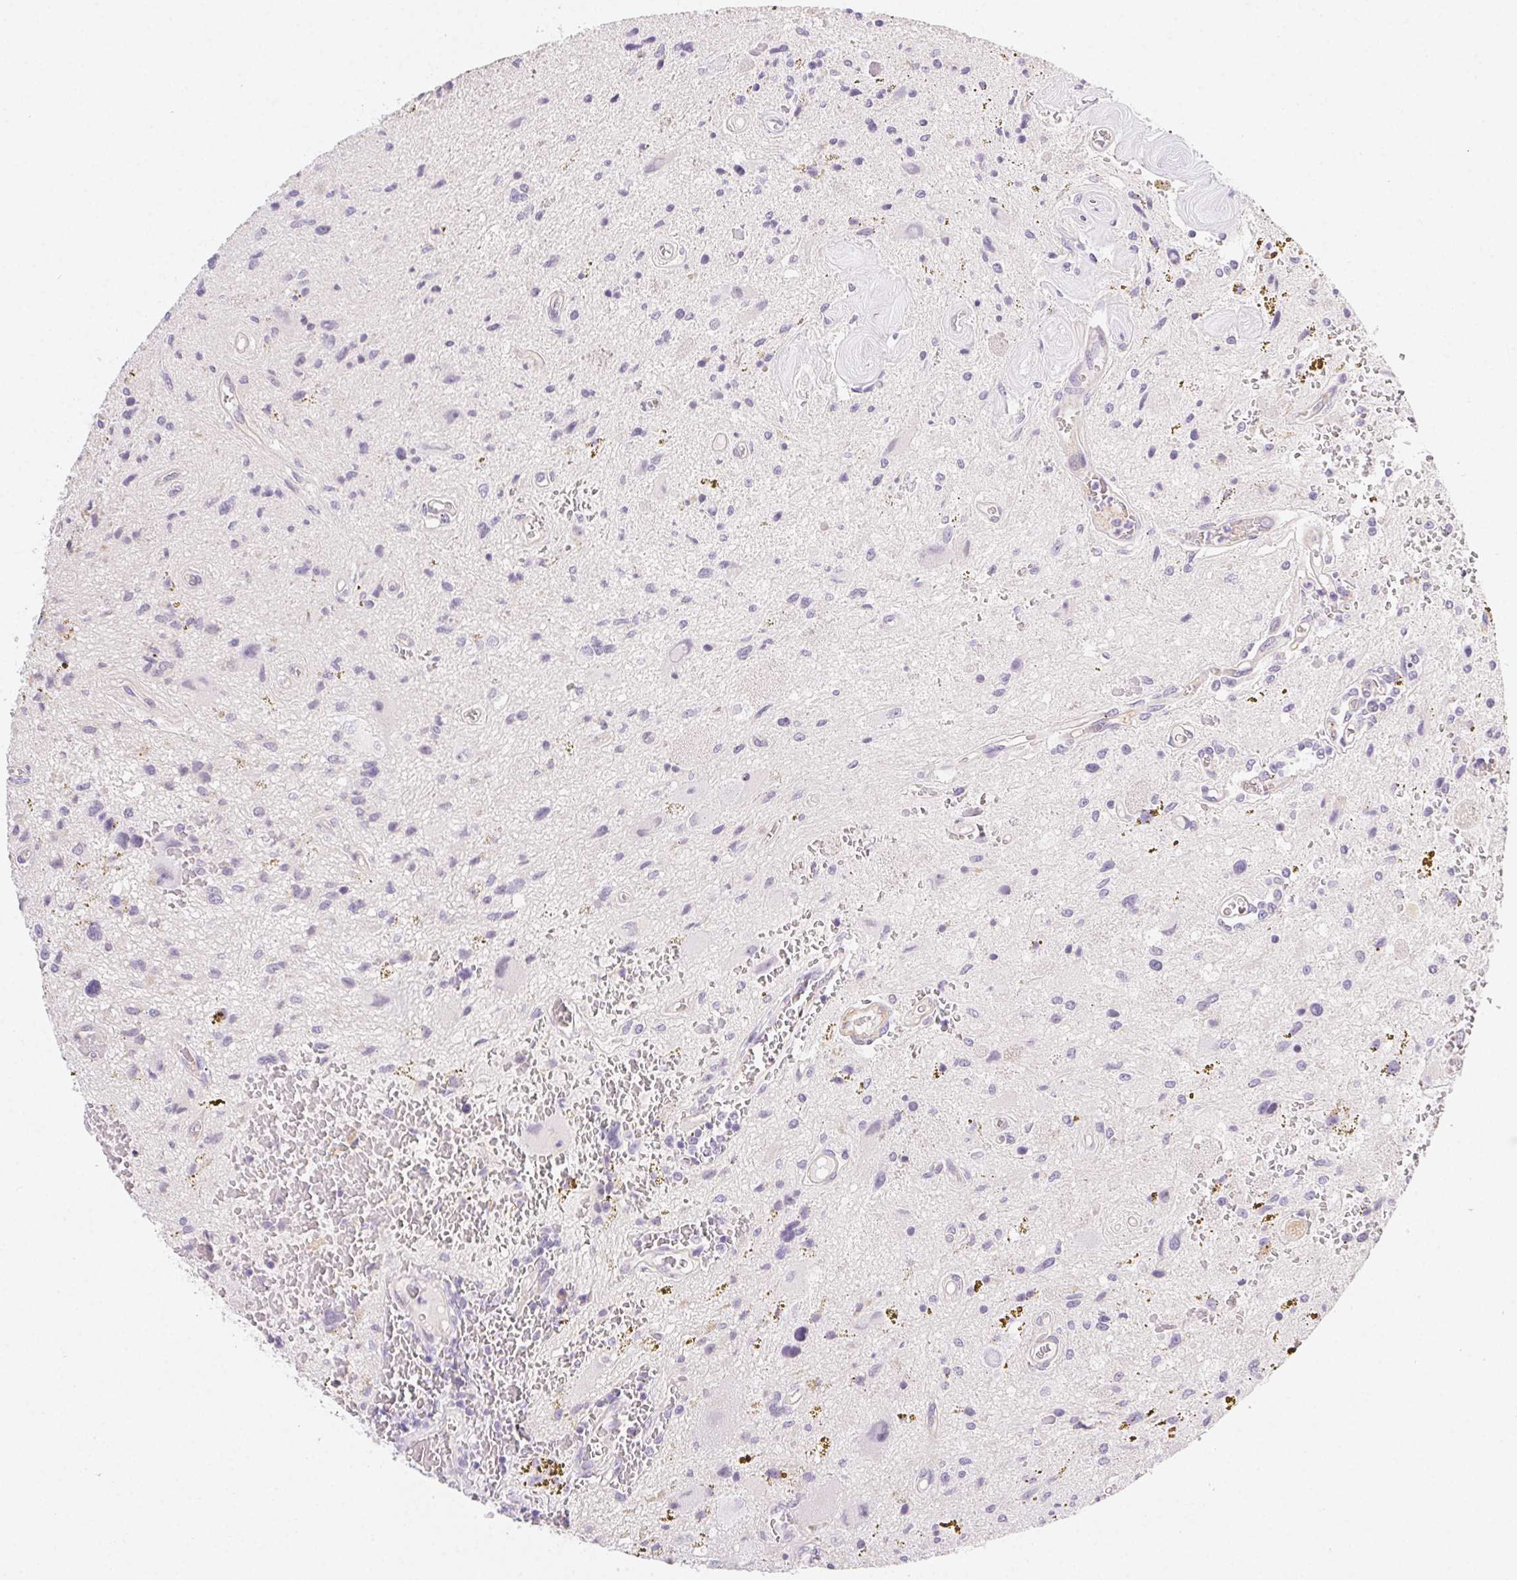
{"staining": {"intensity": "negative", "quantity": "none", "location": "none"}, "tissue": "glioma", "cell_type": "Tumor cells", "image_type": "cancer", "snomed": [{"axis": "morphology", "description": "Glioma, malignant, Low grade"}, {"axis": "topography", "description": "Cerebellum"}], "caption": "Immunohistochemistry histopathology image of neoplastic tissue: glioma stained with DAB shows no significant protein staining in tumor cells.", "gene": "CSN1S1", "patient": {"sex": "female", "age": 14}}